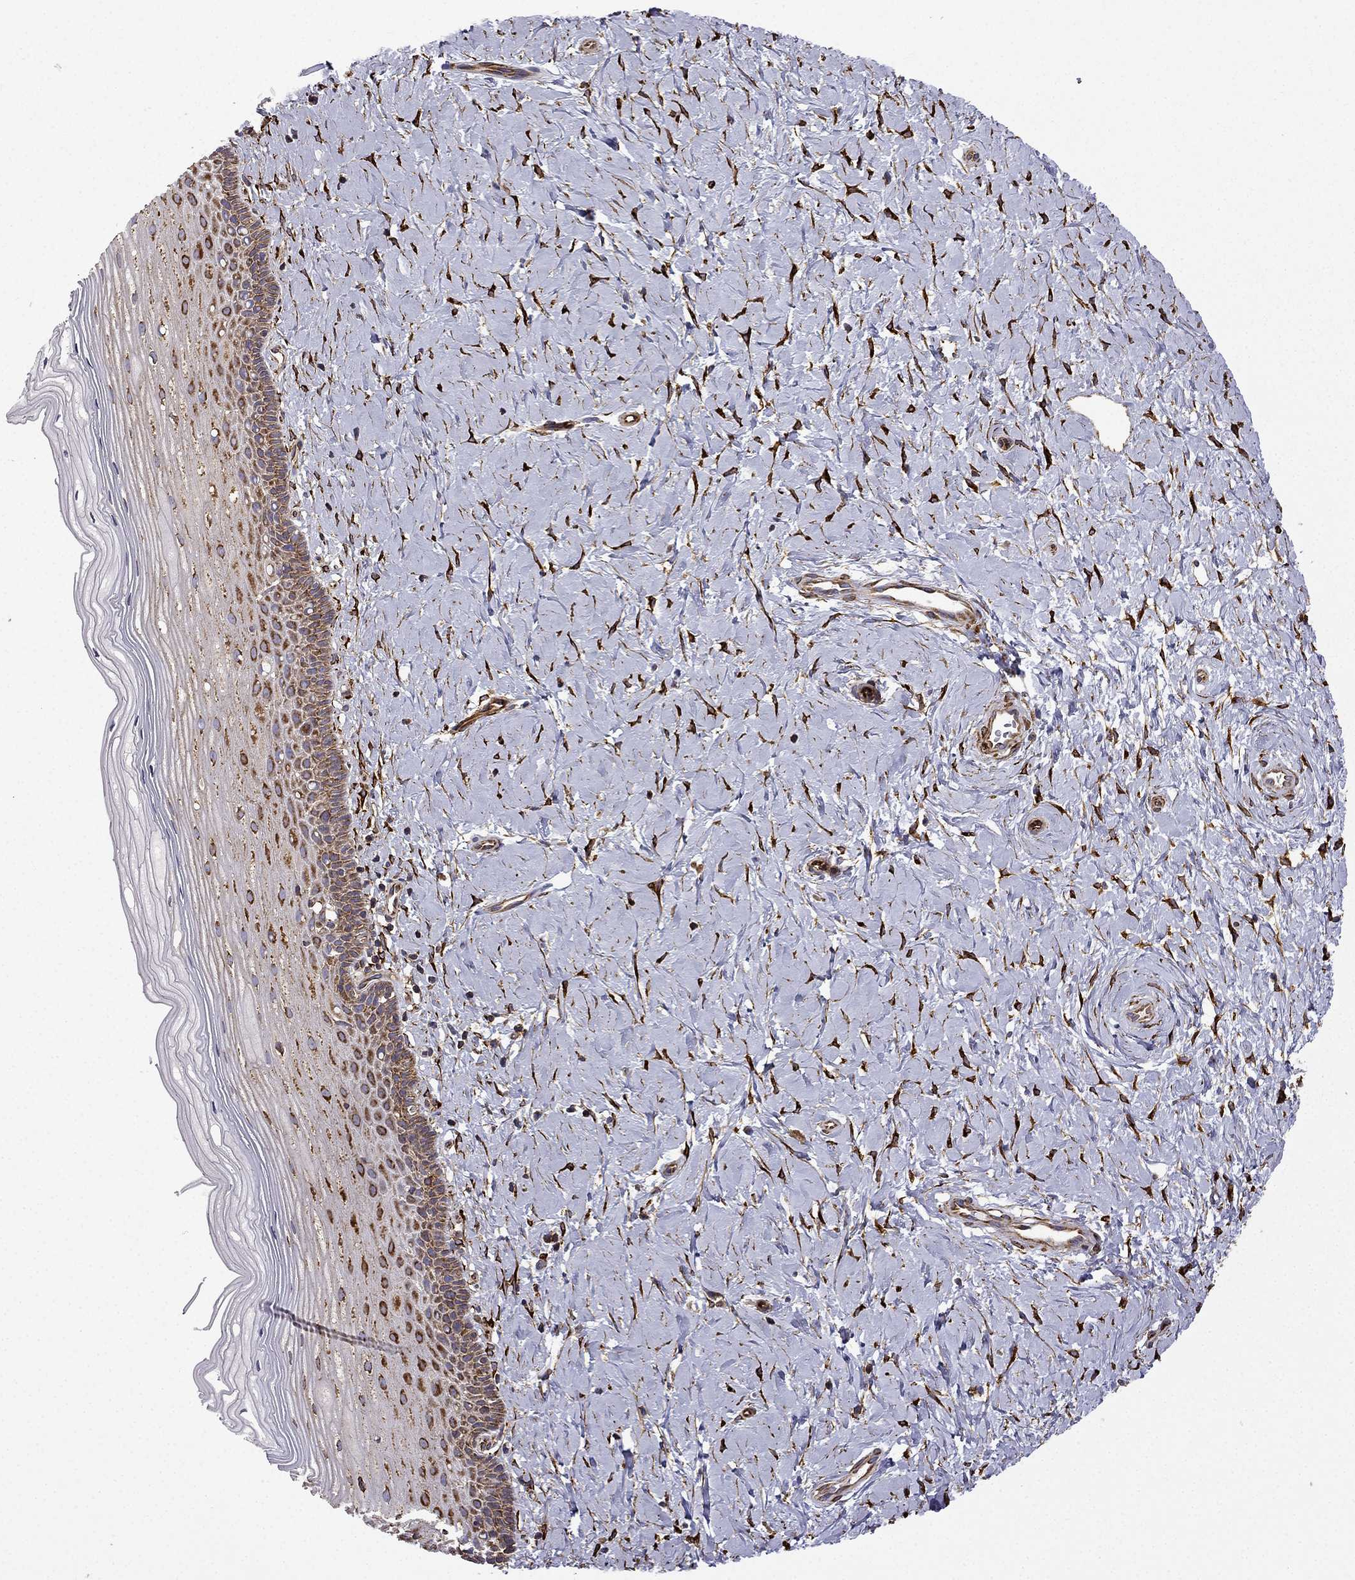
{"staining": {"intensity": "negative", "quantity": "none", "location": "none"}, "tissue": "cervix", "cell_type": "Glandular cells", "image_type": "normal", "snomed": [{"axis": "morphology", "description": "Normal tissue, NOS"}, {"axis": "topography", "description": "Cervix"}], "caption": "Glandular cells show no significant positivity in unremarkable cervix.", "gene": "MAP4", "patient": {"sex": "female", "age": 37}}